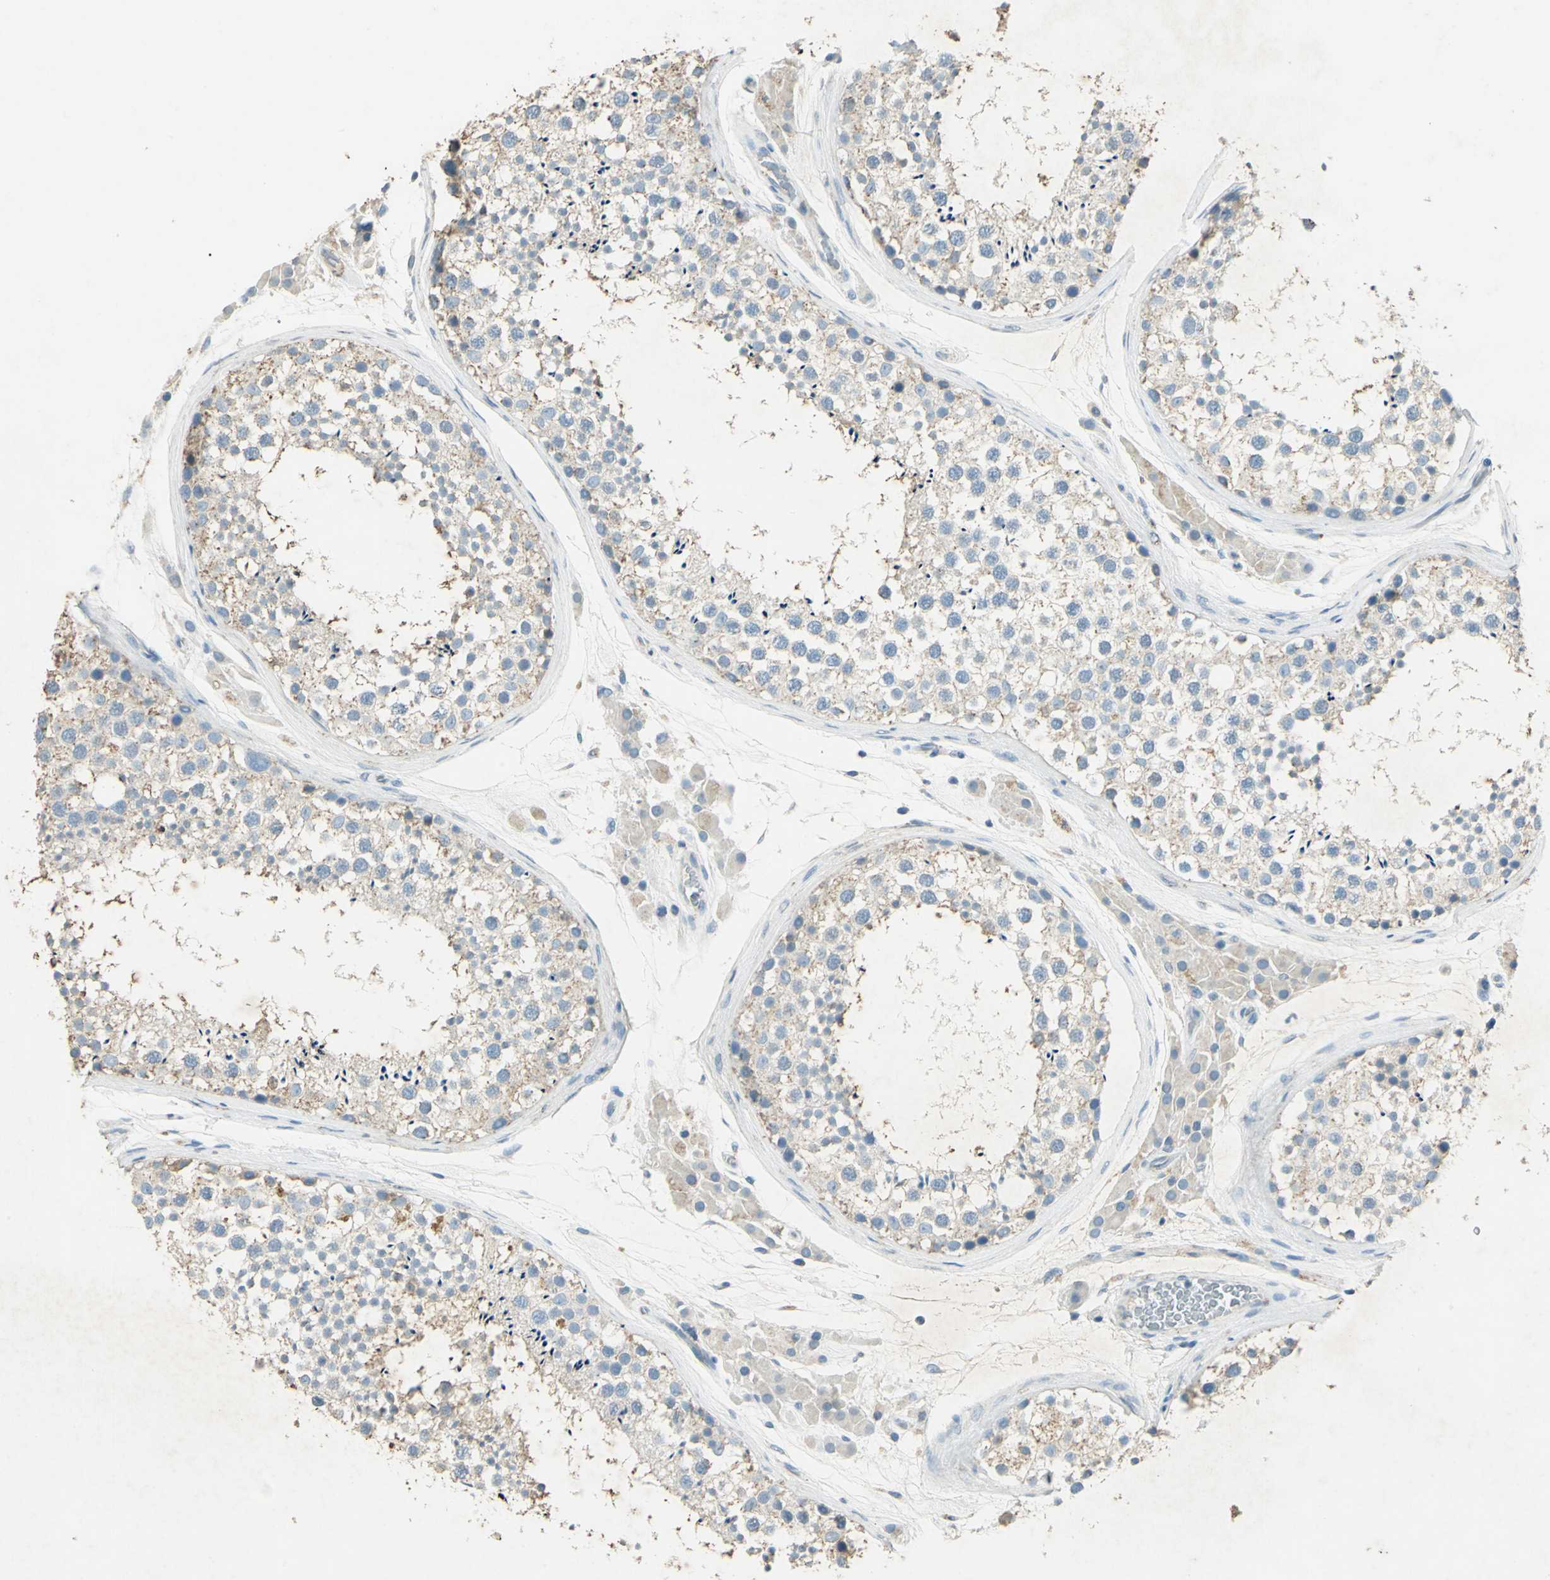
{"staining": {"intensity": "moderate", "quantity": "25%-75%", "location": "cytoplasmic/membranous"}, "tissue": "testis", "cell_type": "Cells in seminiferous ducts", "image_type": "normal", "snomed": [{"axis": "morphology", "description": "Normal tissue, NOS"}, {"axis": "topography", "description": "Testis"}], "caption": "DAB immunohistochemical staining of normal human testis shows moderate cytoplasmic/membranous protein positivity in about 25%-75% of cells in seminiferous ducts.", "gene": "CAMK2B", "patient": {"sex": "male", "age": 46}}